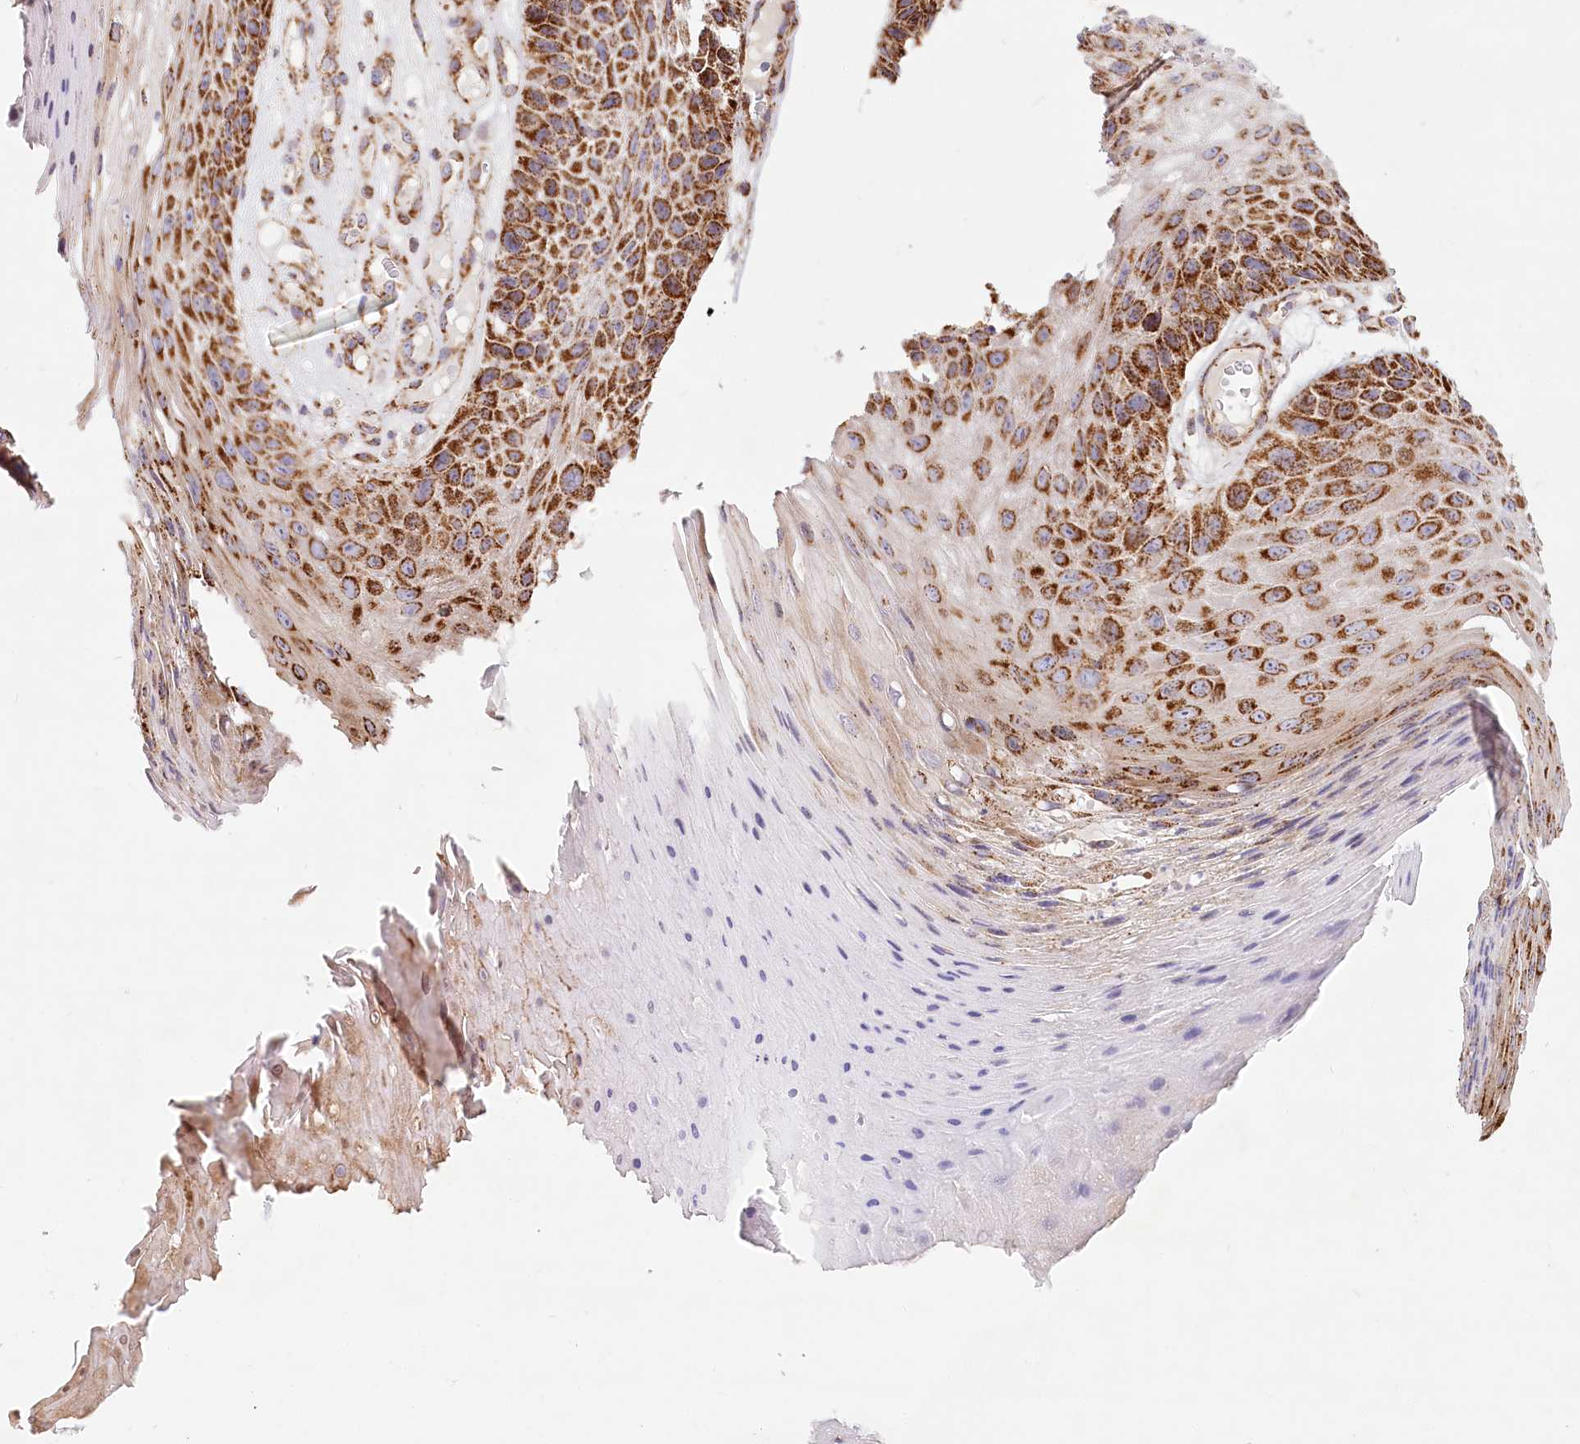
{"staining": {"intensity": "strong", "quantity": ">75%", "location": "cytoplasmic/membranous"}, "tissue": "skin cancer", "cell_type": "Tumor cells", "image_type": "cancer", "snomed": [{"axis": "morphology", "description": "Squamous cell carcinoma, NOS"}, {"axis": "topography", "description": "Skin"}], "caption": "Protein analysis of skin cancer tissue shows strong cytoplasmic/membranous positivity in approximately >75% of tumor cells.", "gene": "UMPS", "patient": {"sex": "female", "age": 88}}